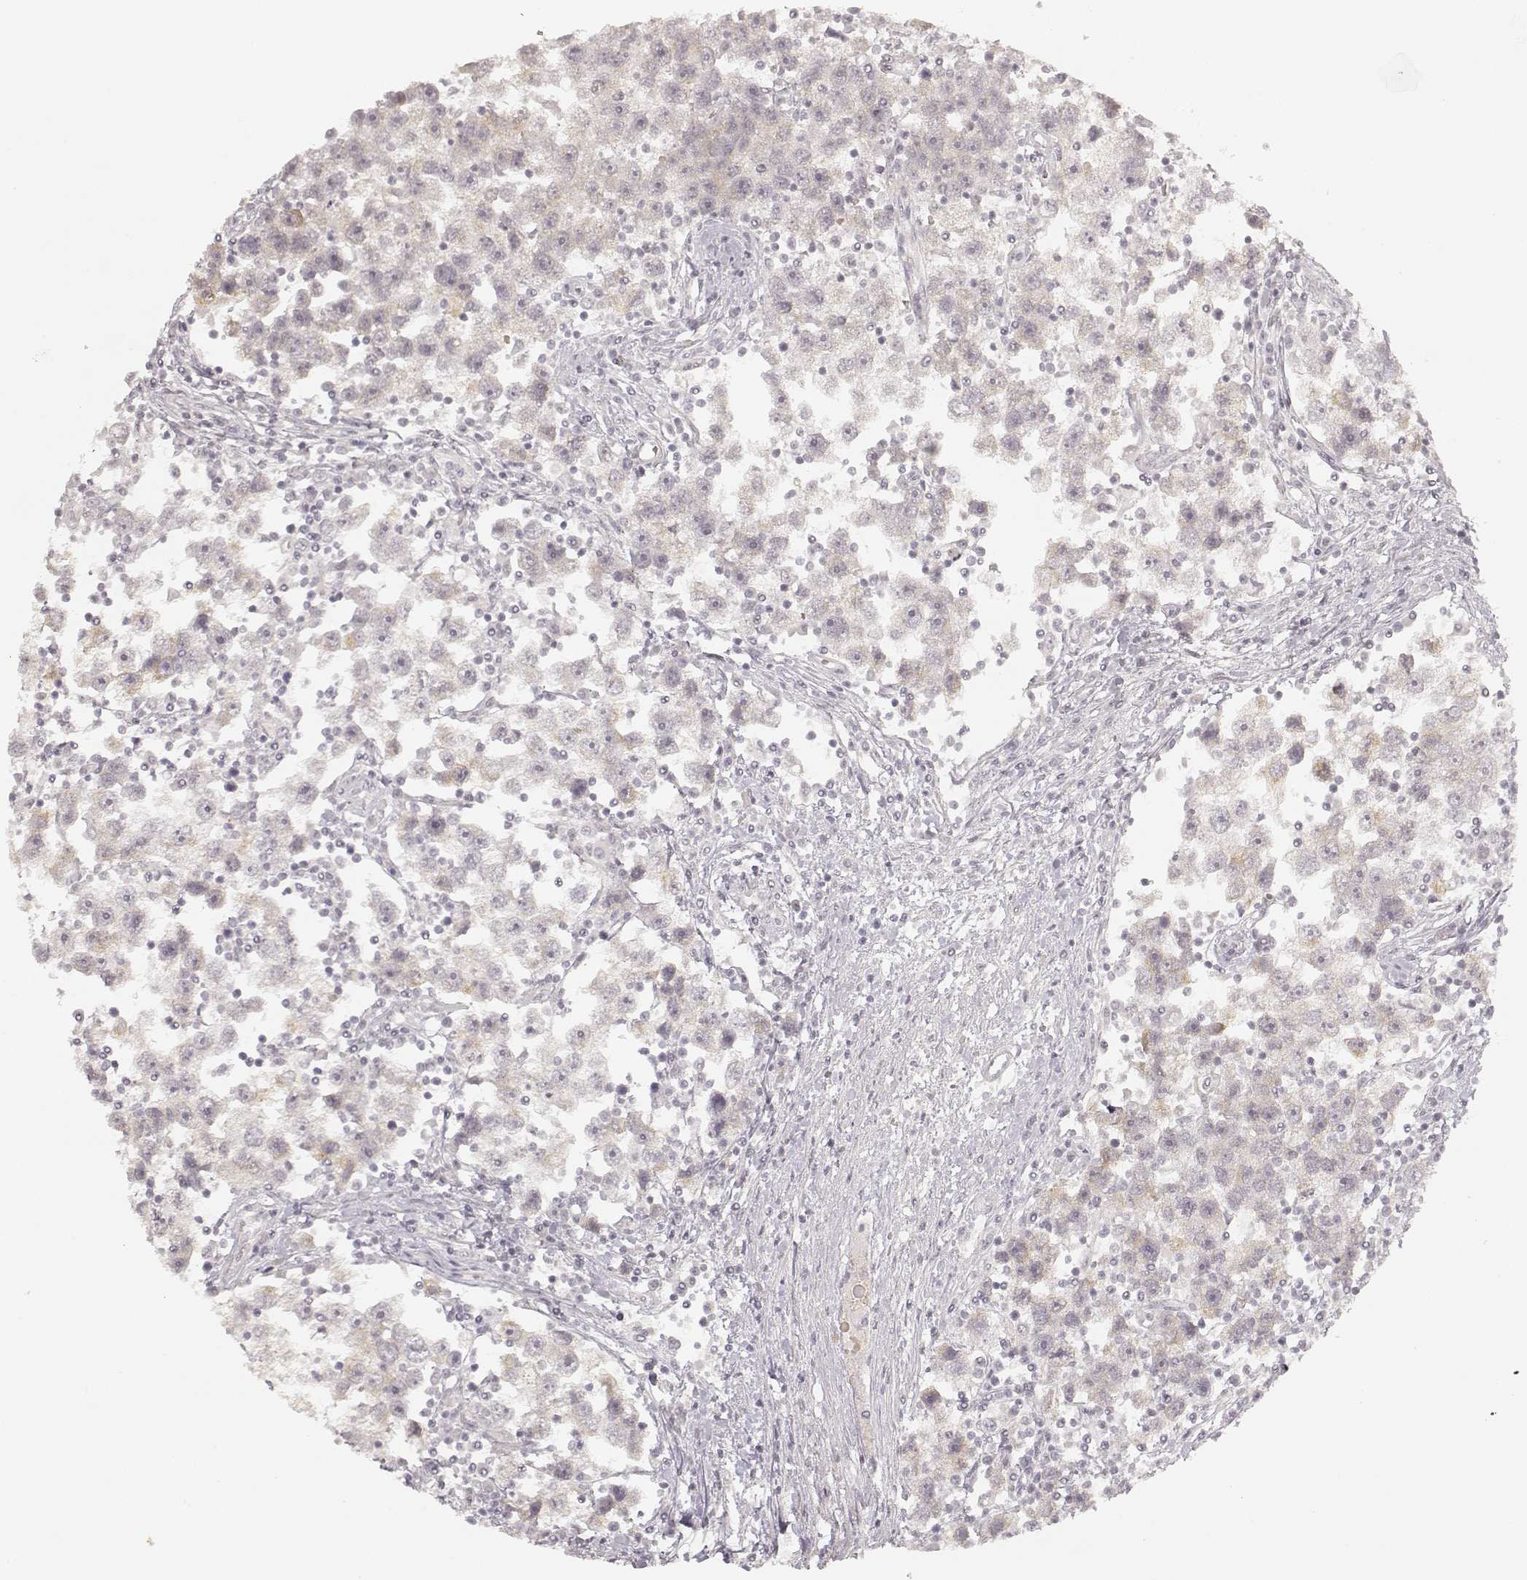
{"staining": {"intensity": "weak", "quantity": "25%-75%", "location": "cytoplasmic/membranous"}, "tissue": "testis cancer", "cell_type": "Tumor cells", "image_type": "cancer", "snomed": [{"axis": "morphology", "description": "Seminoma, NOS"}, {"axis": "topography", "description": "Testis"}], "caption": "Weak cytoplasmic/membranous expression is identified in about 25%-75% of tumor cells in testis cancer (seminoma).", "gene": "LAMC2", "patient": {"sex": "male", "age": 30}}